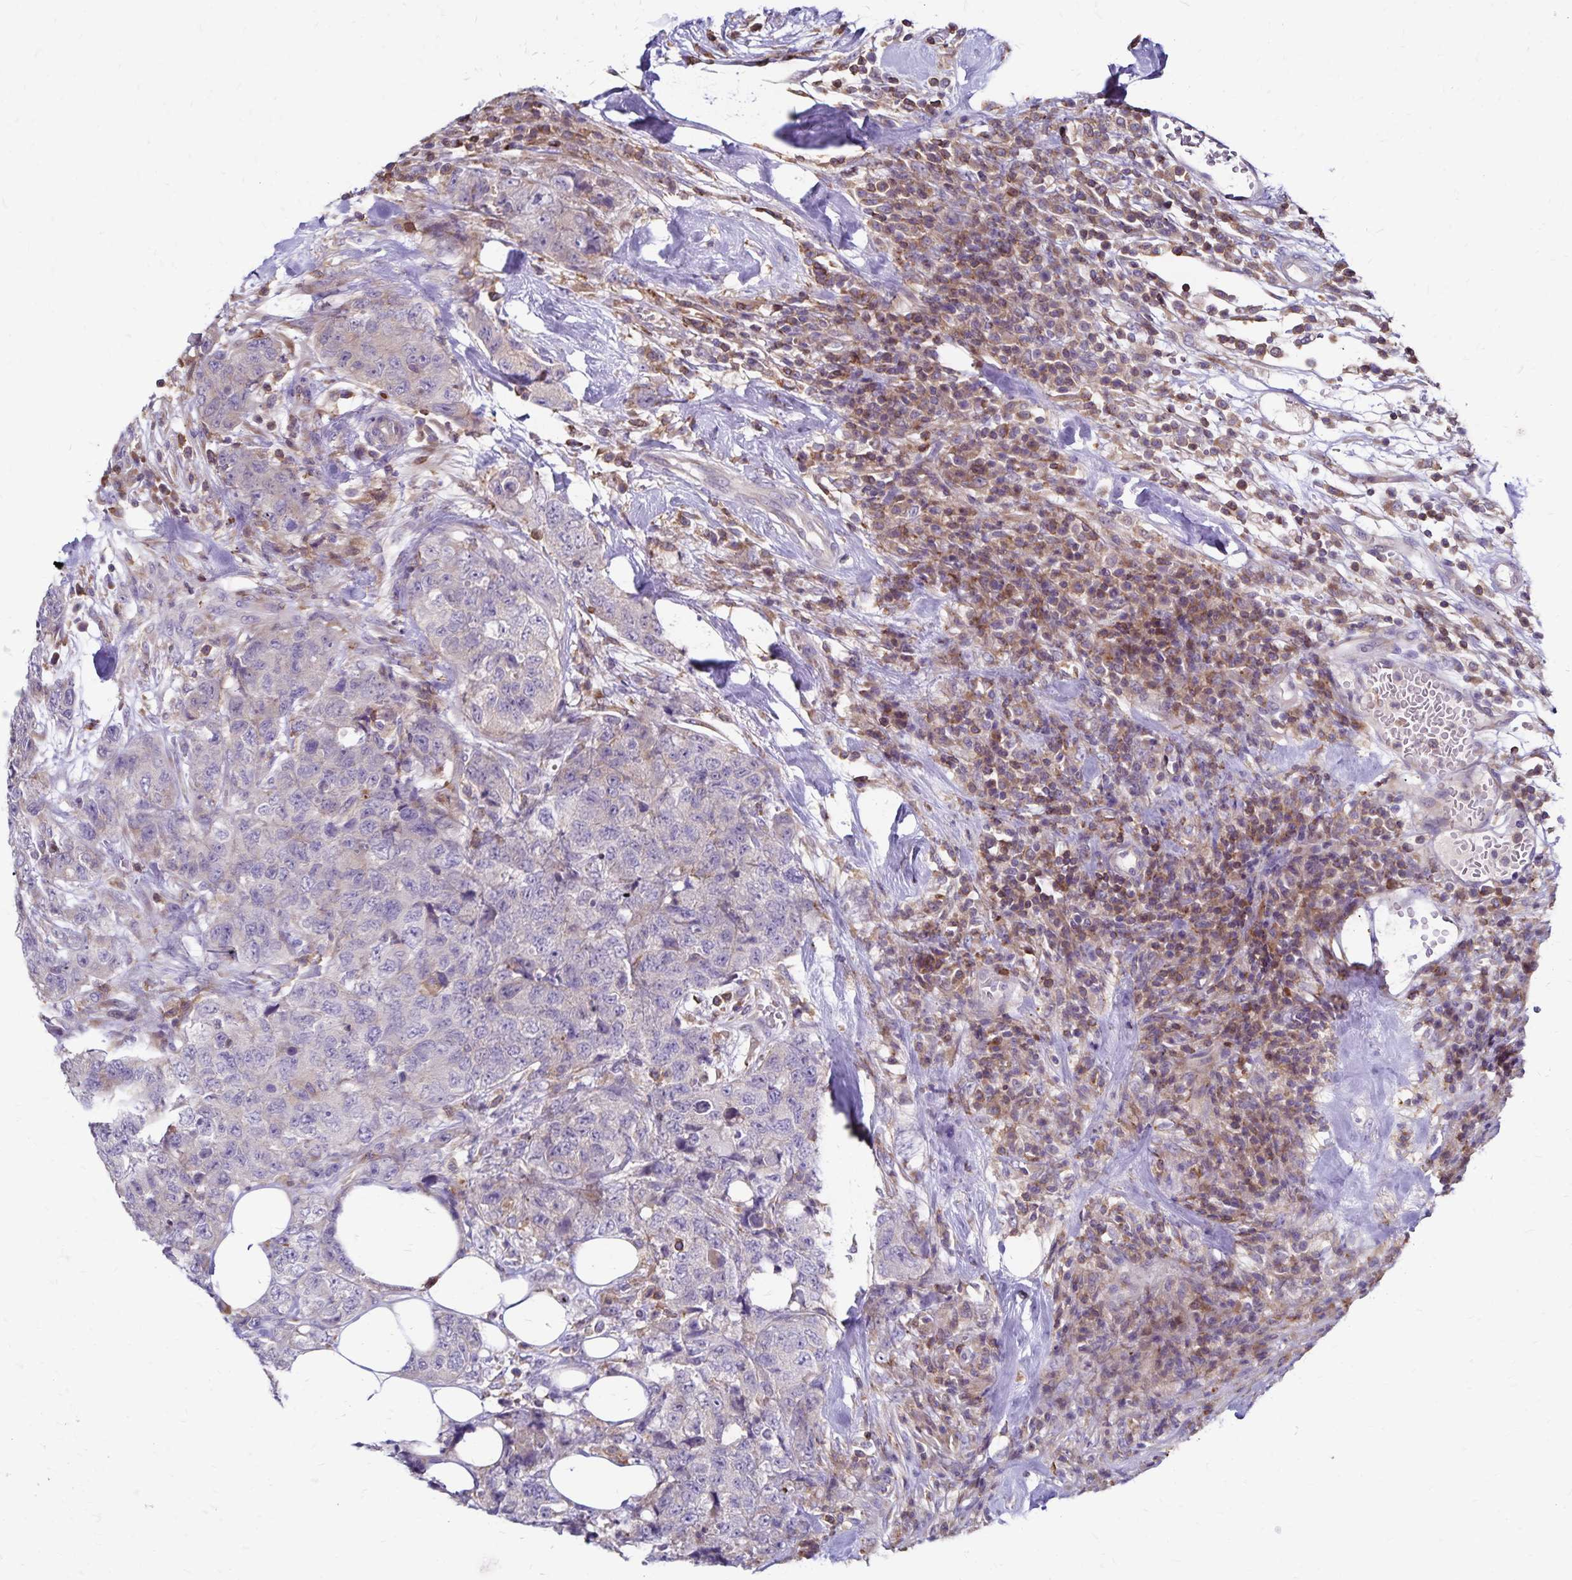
{"staining": {"intensity": "negative", "quantity": "none", "location": "none"}, "tissue": "urothelial cancer", "cell_type": "Tumor cells", "image_type": "cancer", "snomed": [{"axis": "morphology", "description": "Urothelial carcinoma, High grade"}, {"axis": "topography", "description": "Urinary bladder"}], "caption": "High-grade urothelial carcinoma stained for a protein using IHC exhibits no positivity tumor cells.", "gene": "NAGPA", "patient": {"sex": "female", "age": 78}}